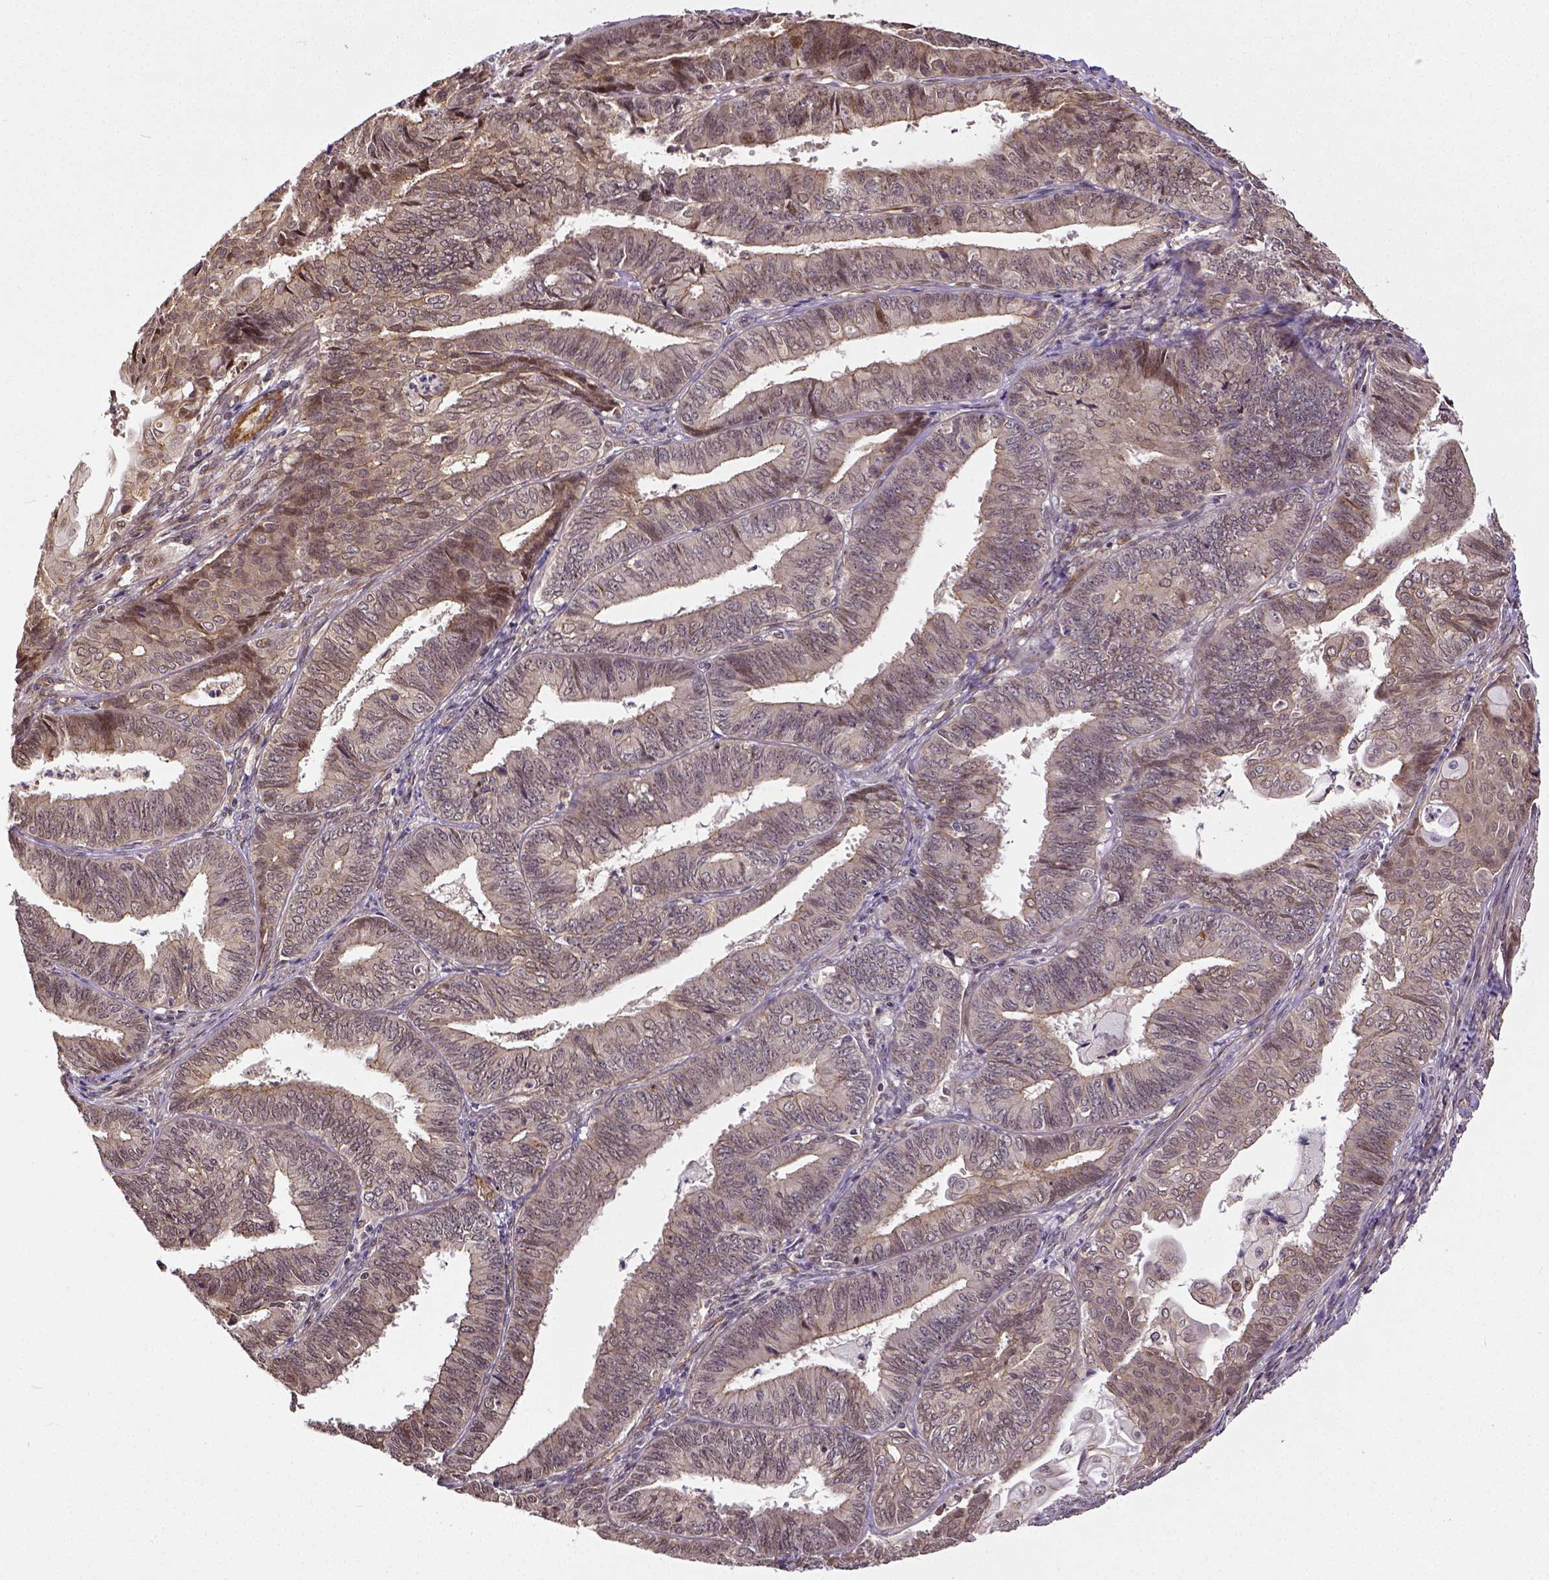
{"staining": {"intensity": "weak", "quantity": ">75%", "location": "cytoplasmic/membranous"}, "tissue": "endometrial cancer", "cell_type": "Tumor cells", "image_type": "cancer", "snomed": [{"axis": "morphology", "description": "Adenocarcinoma, NOS"}, {"axis": "topography", "description": "Endometrium"}], "caption": "Immunohistochemical staining of human adenocarcinoma (endometrial) demonstrates weak cytoplasmic/membranous protein expression in approximately >75% of tumor cells.", "gene": "DICER1", "patient": {"sex": "female", "age": 73}}